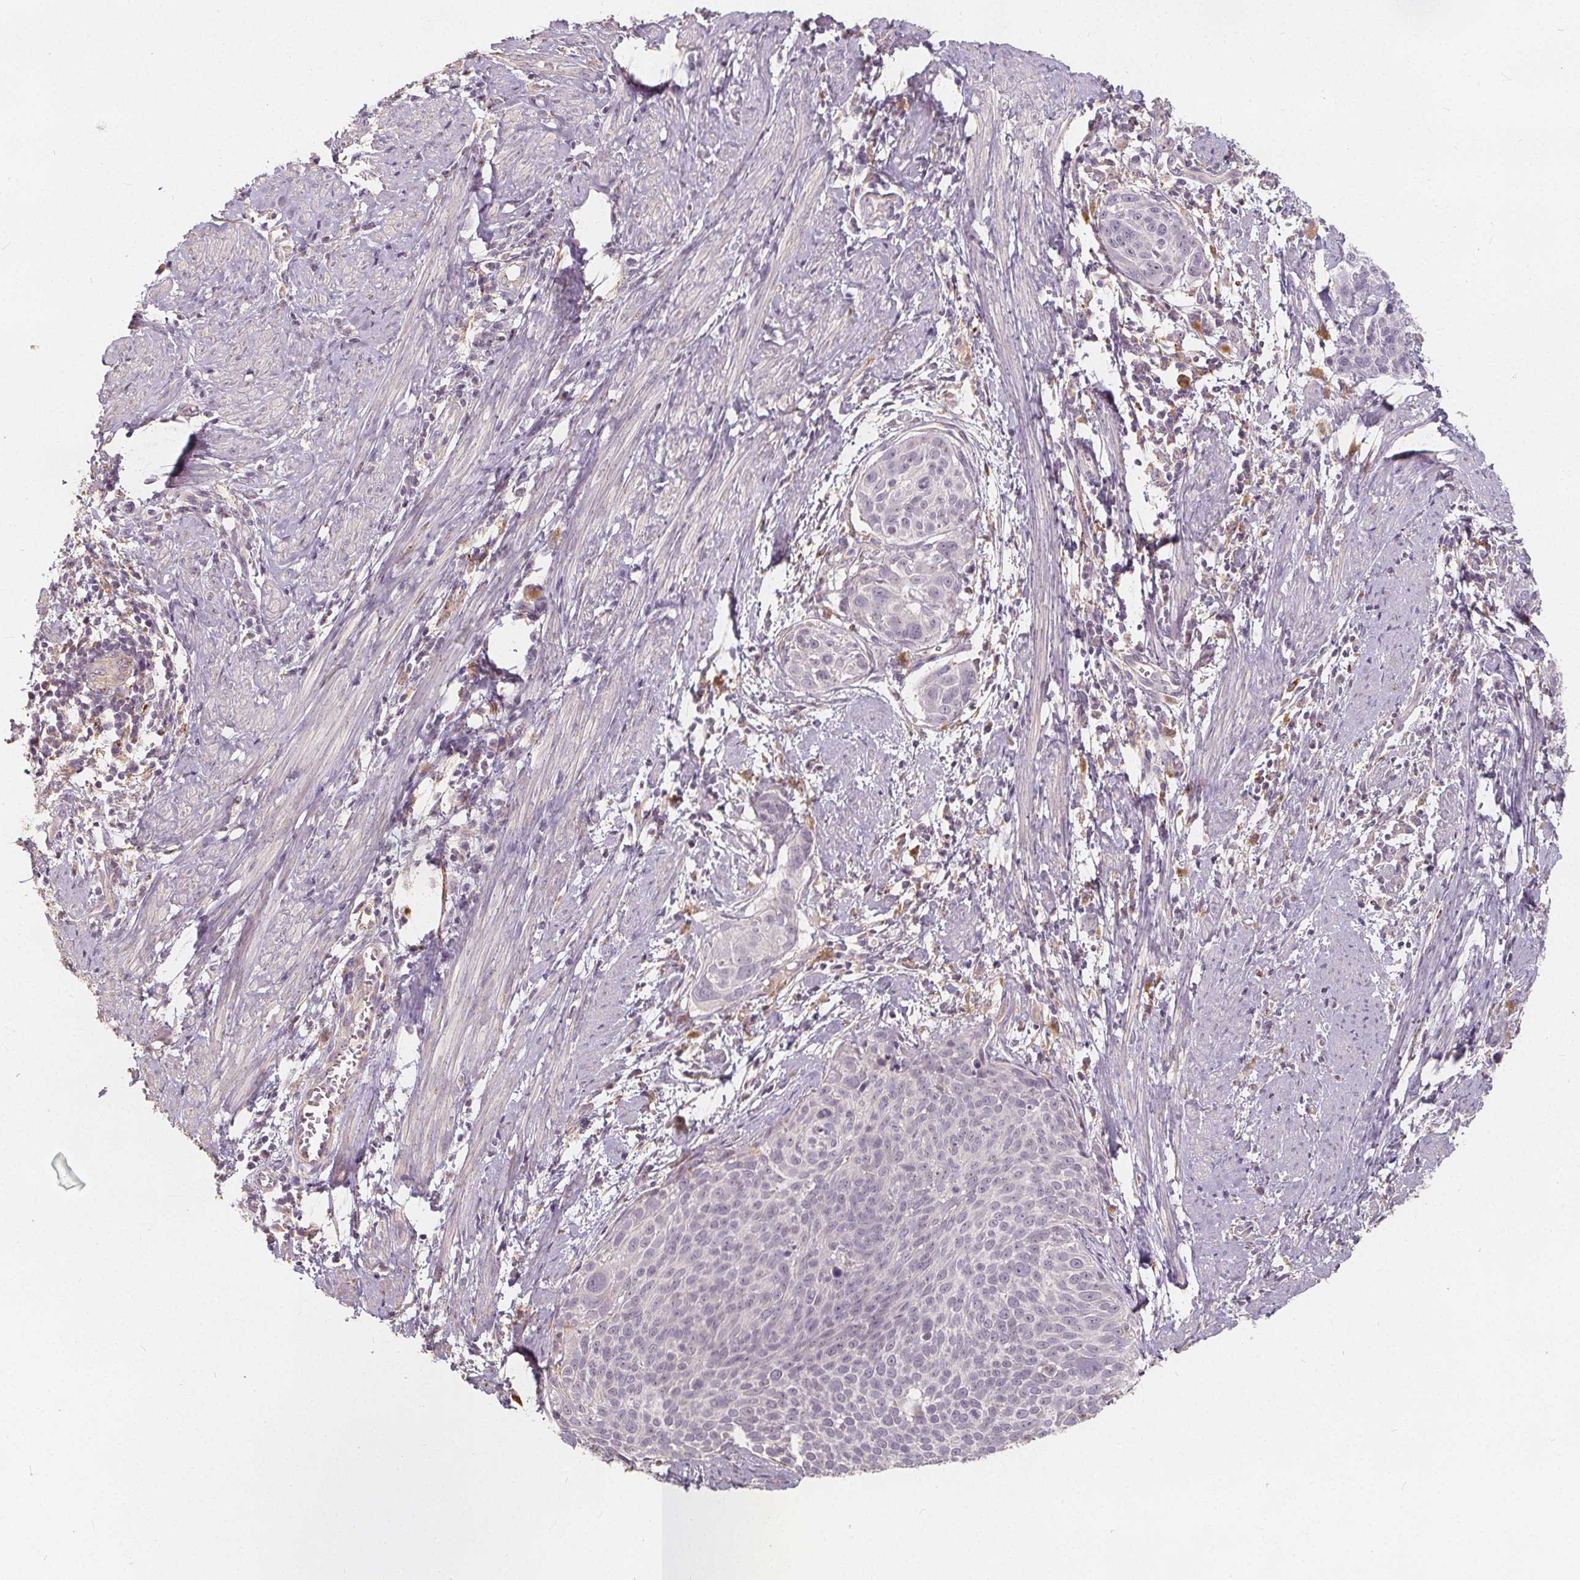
{"staining": {"intensity": "negative", "quantity": "none", "location": "none"}, "tissue": "cervical cancer", "cell_type": "Tumor cells", "image_type": "cancer", "snomed": [{"axis": "morphology", "description": "Squamous cell carcinoma, NOS"}, {"axis": "topography", "description": "Cervix"}], "caption": "Tumor cells show no significant expression in squamous cell carcinoma (cervical).", "gene": "DRC3", "patient": {"sex": "female", "age": 39}}